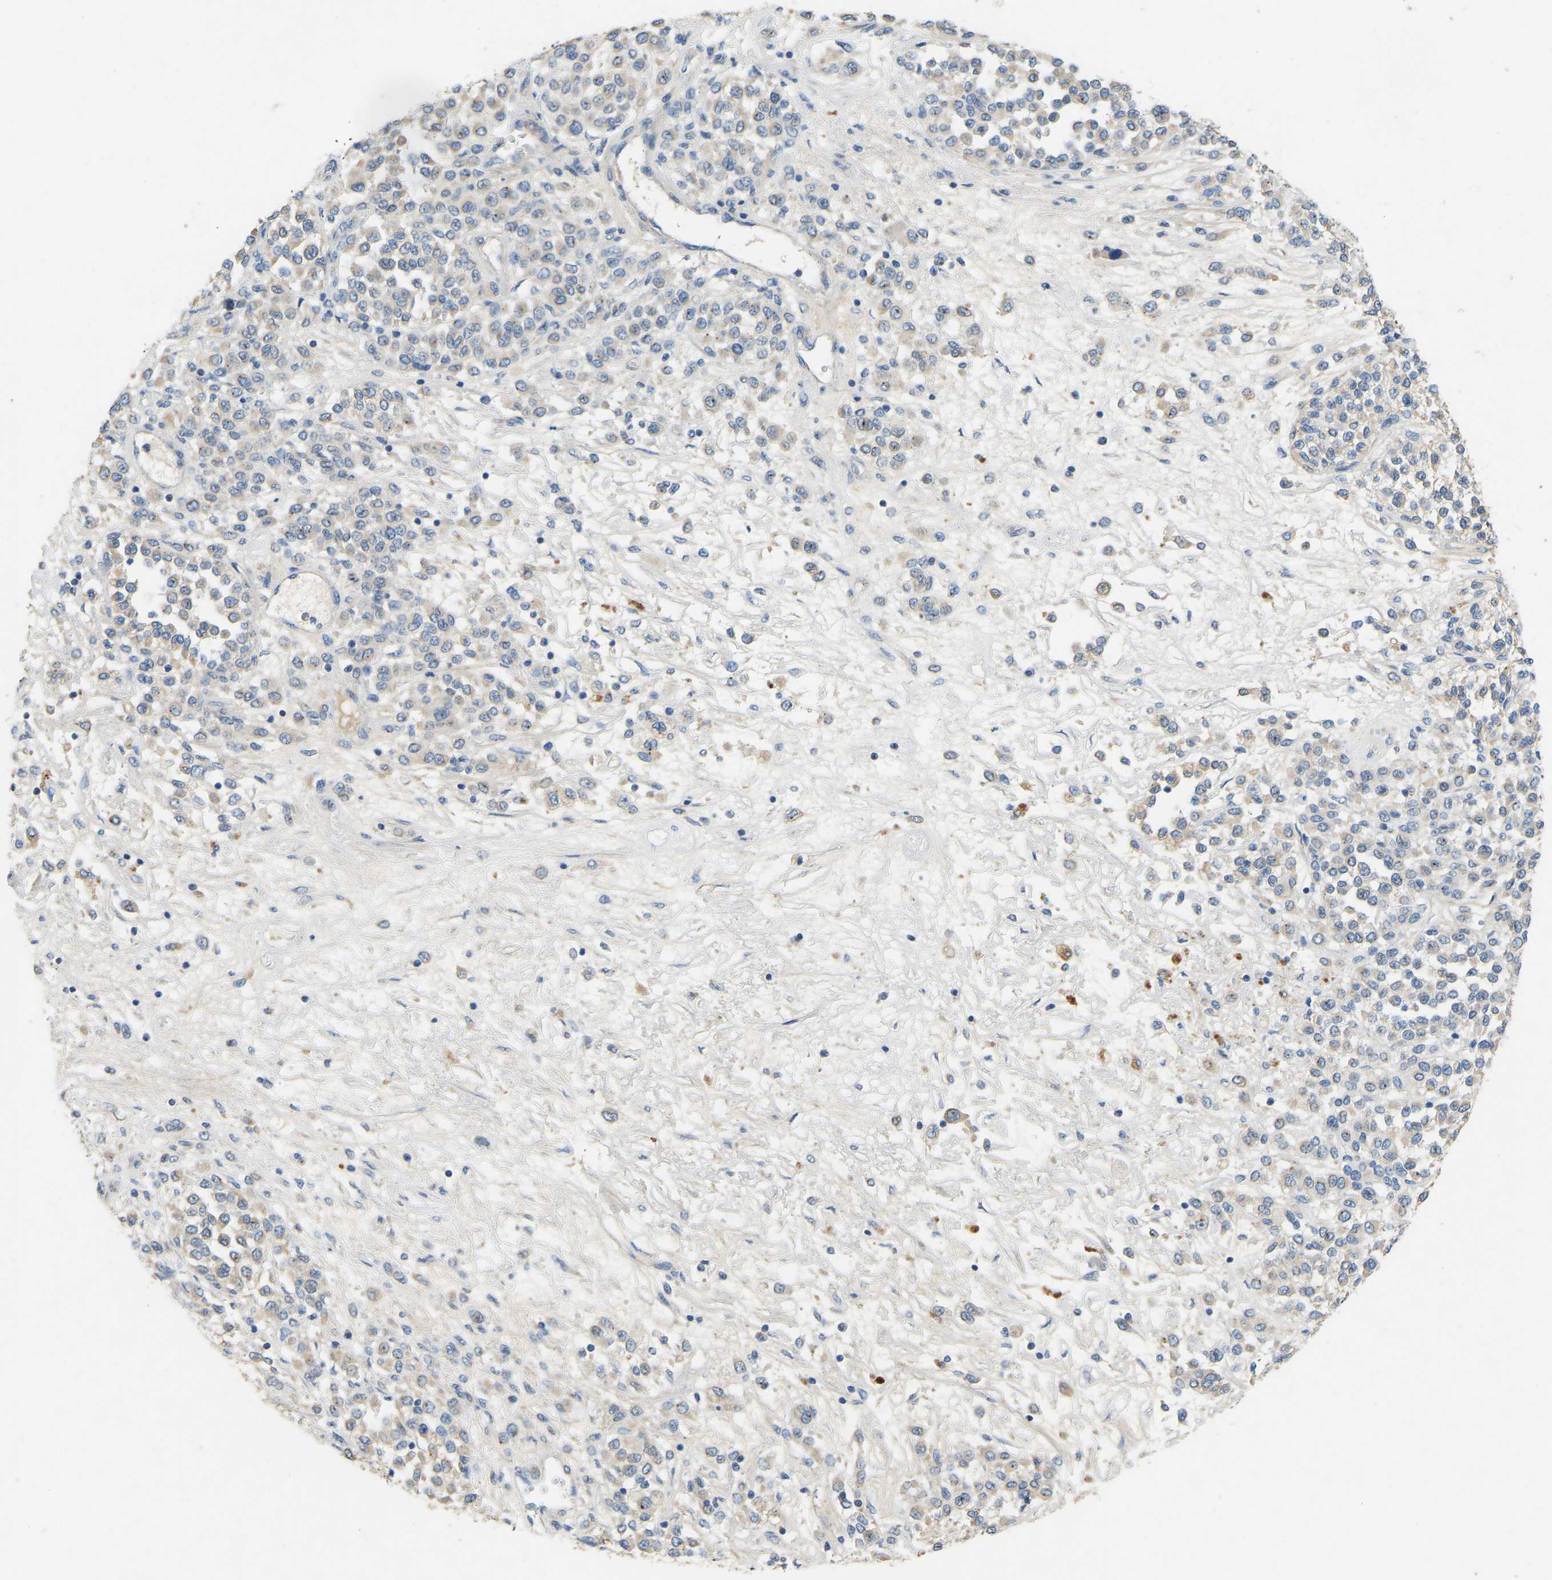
{"staining": {"intensity": "negative", "quantity": "none", "location": "none"}, "tissue": "melanoma", "cell_type": "Tumor cells", "image_type": "cancer", "snomed": [{"axis": "morphology", "description": "Malignant melanoma, Metastatic site"}, {"axis": "topography", "description": "Pancreas"}], "caption": "Photomicrograph shows no protein positivity in tumor cells of malignant melanoma (metastatic site) tissue. Brightfield microscopy of immunohistochemistry stained with DAB (brown) and hematoxylin (blue), captured at high magnification.", "gene": "TECTA", "patient": {"sex": "female", "age": 30}}